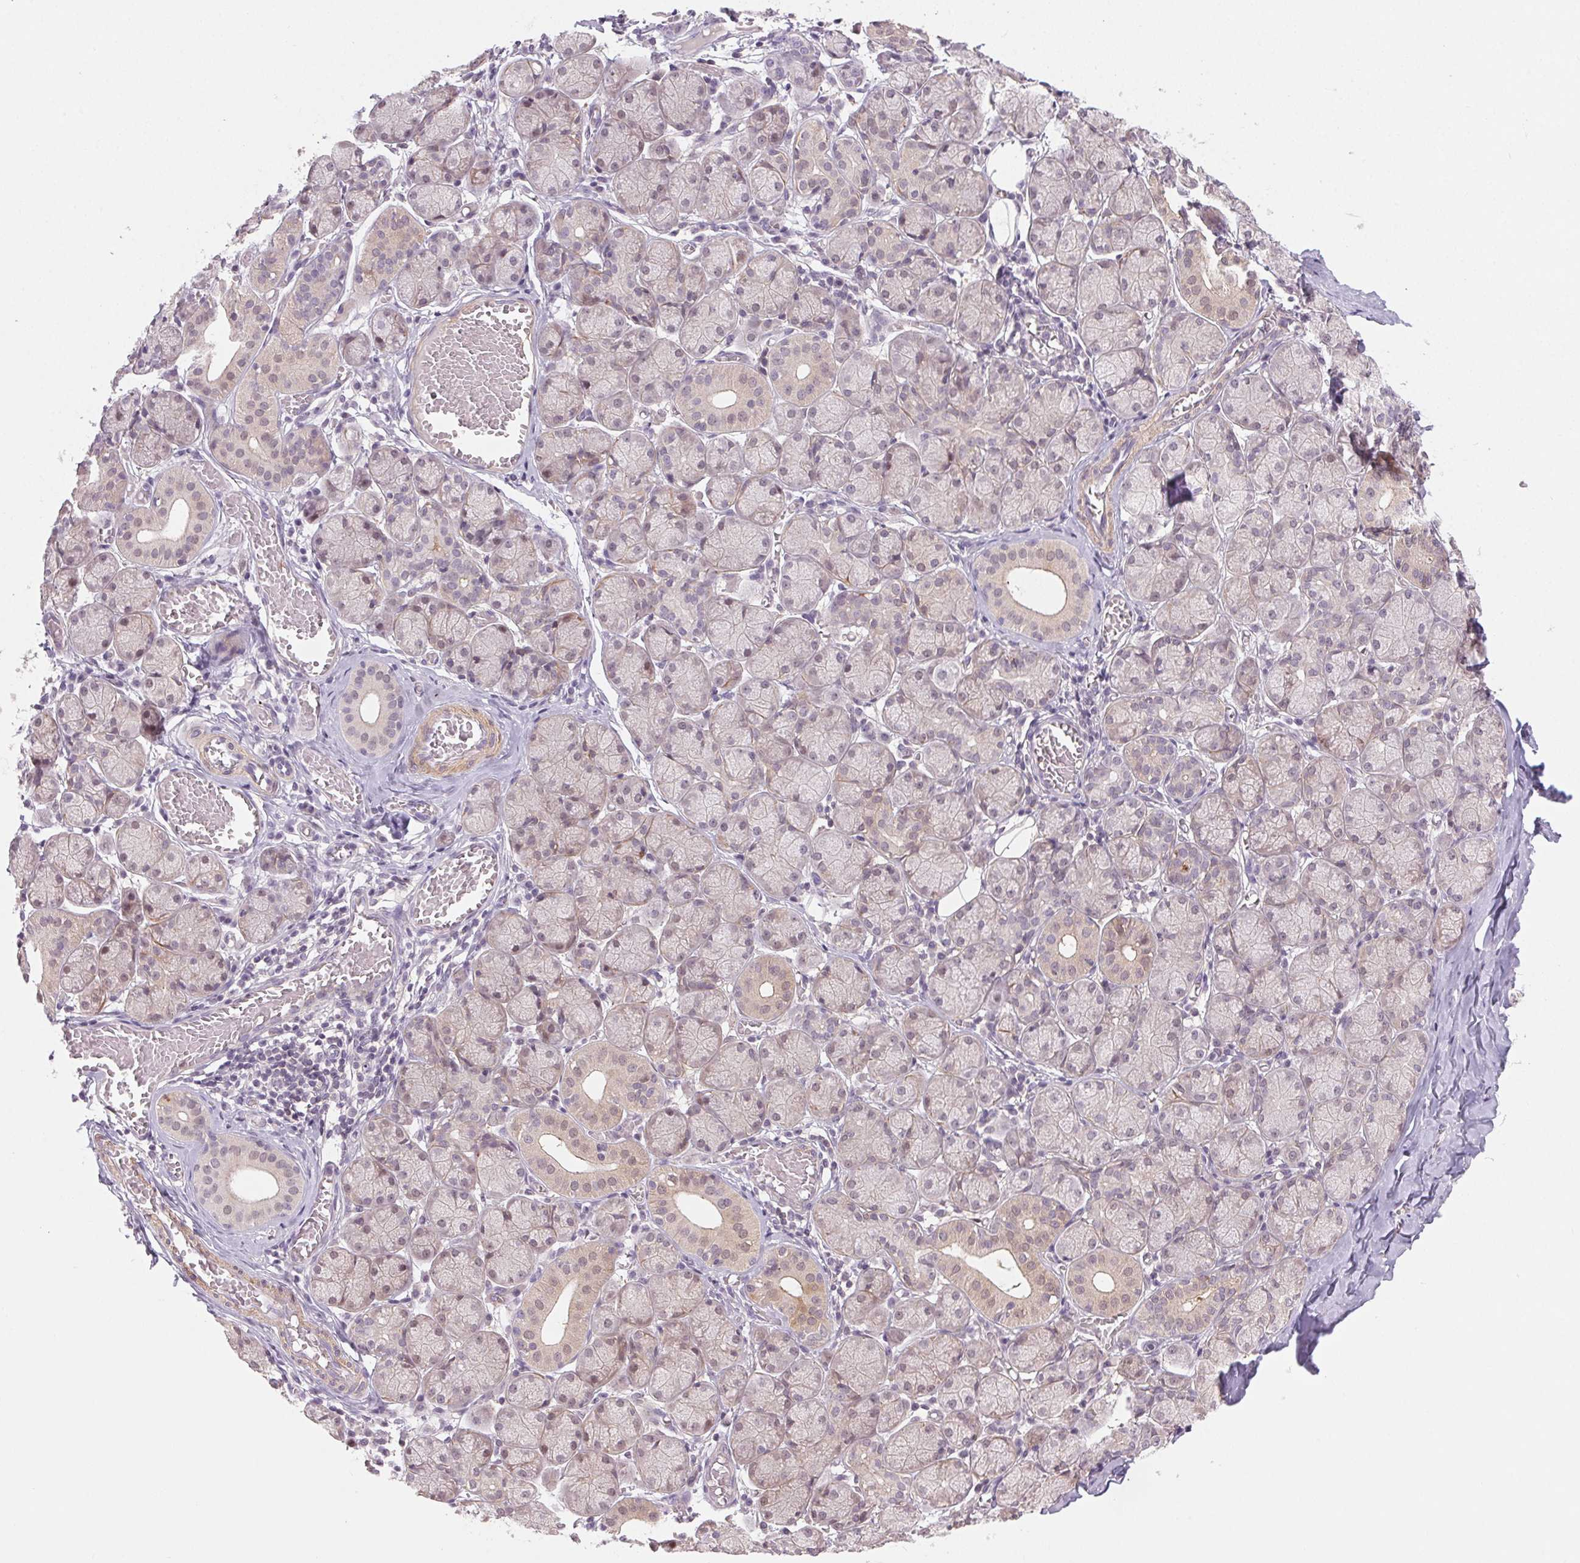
{"staining": {"intensity": "moderate", "quantity": "<25%", "location": "cytoplasmic/membranous,nuclear"}, "tissue": "salivary gland", "cell_type": "Glandular cells", "image_type": "normal", "snomed": [{"axis": "morphology", "description": "Normal tissue, NOS"}, {"axis": "topography", "description": "Salivary gland"}, {"axis": "topography", "description": "Peripheral nerve tissue"}], "caption": "DAB (3,3'-diaminobenzidine) immunohistochemical staining of benign salivary gland reveals moderate cytoplasmic/membranous,nuclear protein positivity in about <25% of glandular cells.", "gene": "HHLA2", "patient": {"sex": "female", "age": 24}}